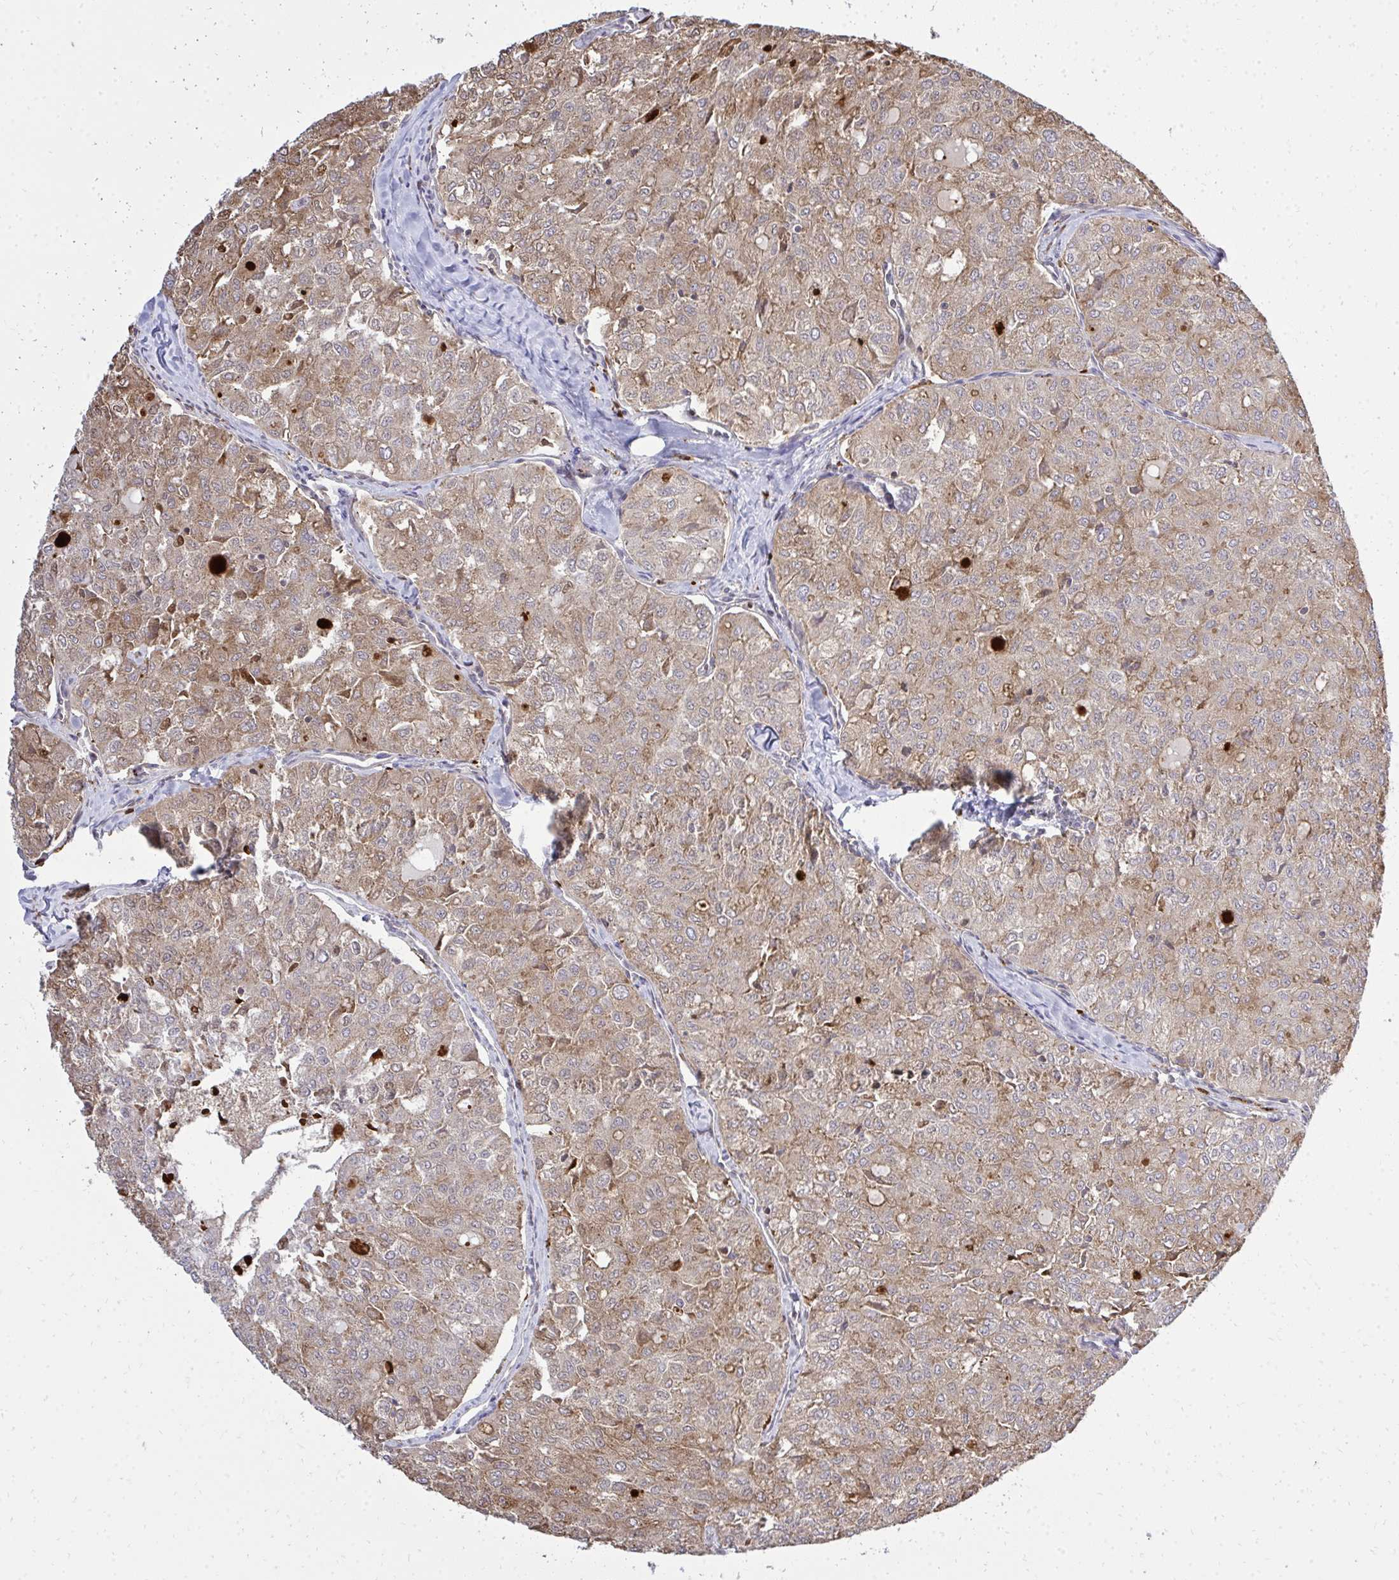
{"staining": {"intensity": "moderate", "quantity": "25%-75%", "location": "cytoplasmic/membranous"}, "tissue": "thyroid cancer", "cell_type": "Tumor cells", "image_type": "cancer", "snomed": [{"axis": "morphology", "description": "Follicular adenoma carcinoma, NOS"}, {"axis": "topography", "description": "Thyroid gland"}], "caption": "Human follicular adenoma carcinoma (thyroid) stained with a brown dye displays moderate cytoplasmic/membranous positive staining in approximately 25%-75% of tumor cells.", "gene": "XAF1", "patient": {"sex": "male", "age": 75}}